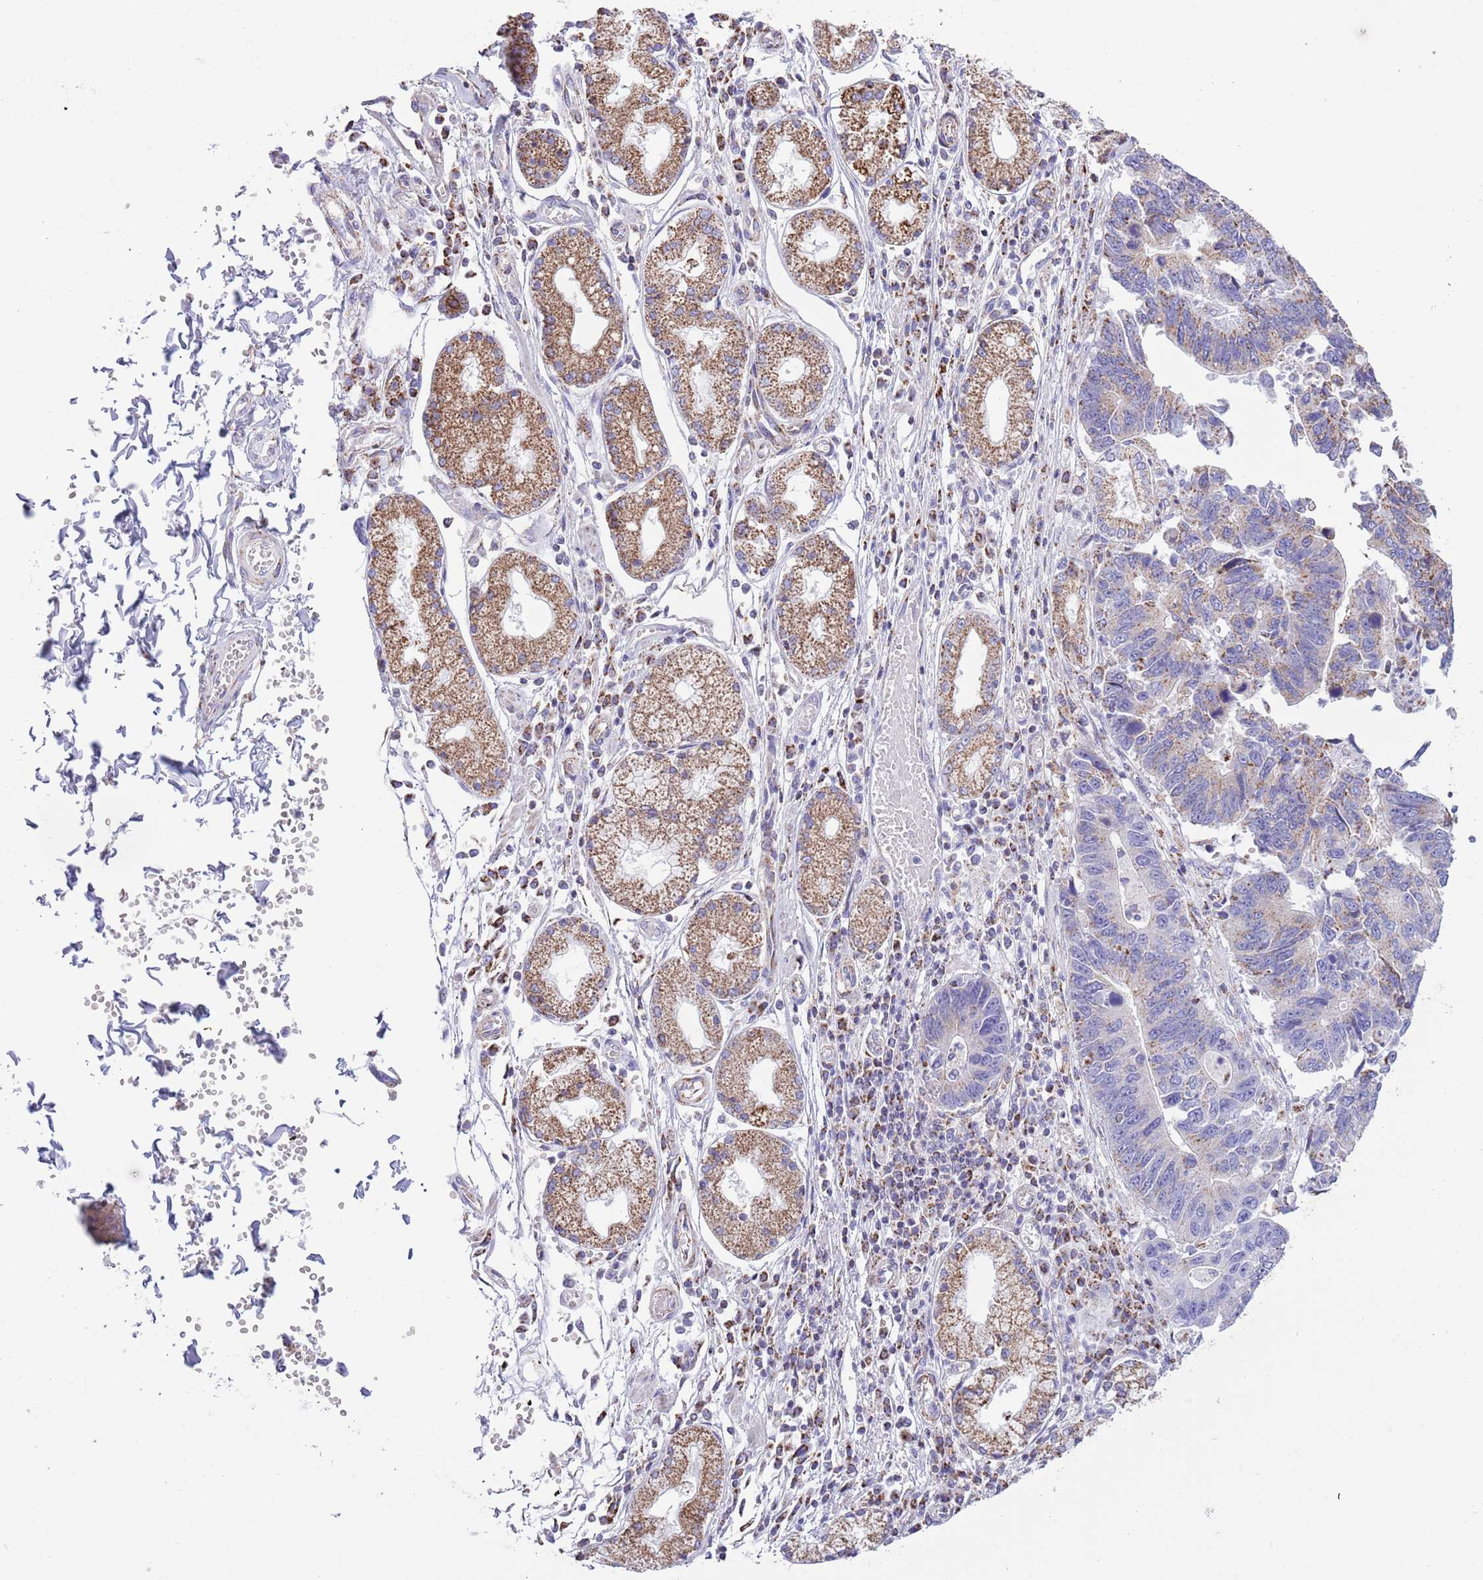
{"staining": {"intensity": "moderate", "quantity": "25%-75%", "location": "cytoplasmic/membranous"}, "tissue": "stomach cancer", "cell_type": "Tumor cells", "image_type": "cancer", "snomed": [{"axis": "morphology", "description": "Adenocarcinoma, NOS"}, {"axis": "topography", "description": "Stomach"}], "caption": "Stomach adenocarcinoma stained with a protein marker shows moderate staining in tumor cells.", "gene": "ATP6V1B1", "patient": {"sex": "male", "age": 59}}